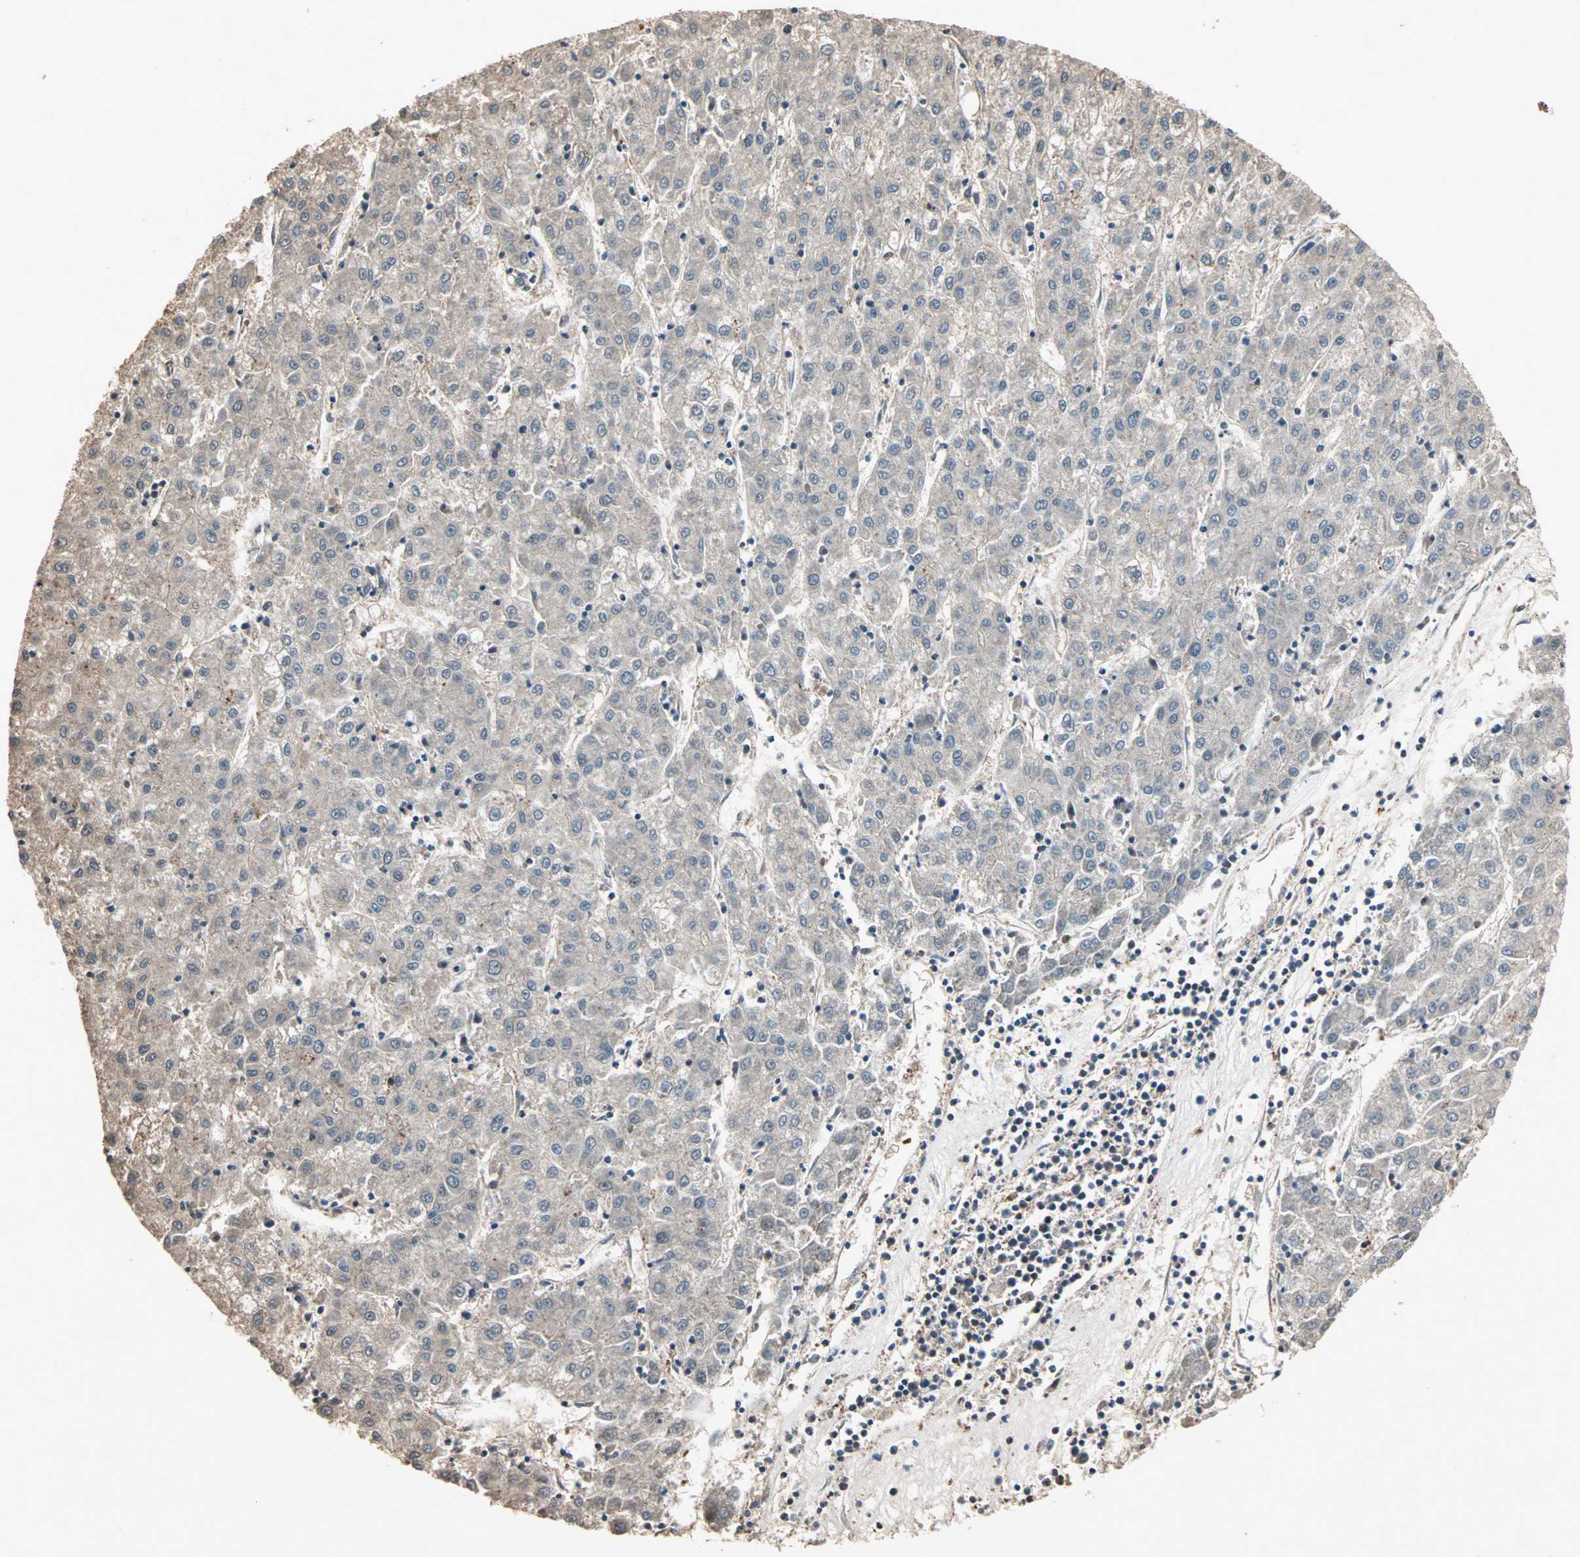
{"staining": {"intensity": "weak", "quantity": ">75%", "location": "cytoplasmic/membranous"}, "tissue": "liver cancer", "cell_type": "Tumor cells", "image_type": "cancer", "snomed": [{"axis": "morphology", "description": "Carcinoma, Hepatocellular, NOS"}, {"axis": "topography", "description": "Liver"}], "caption": "Liver hepatocellular carcinoma stained for a protein exhibits weak cytoplasmic/membranous positivity in tumor cells. (Stains: DAB (3,3'-diaminobenzidine) in brown, nuclei in blue, Microscopy: brightfield microscopy at high magnification).", "gene": "DRG2", "patient": {"sex": "male", "age": 72}}